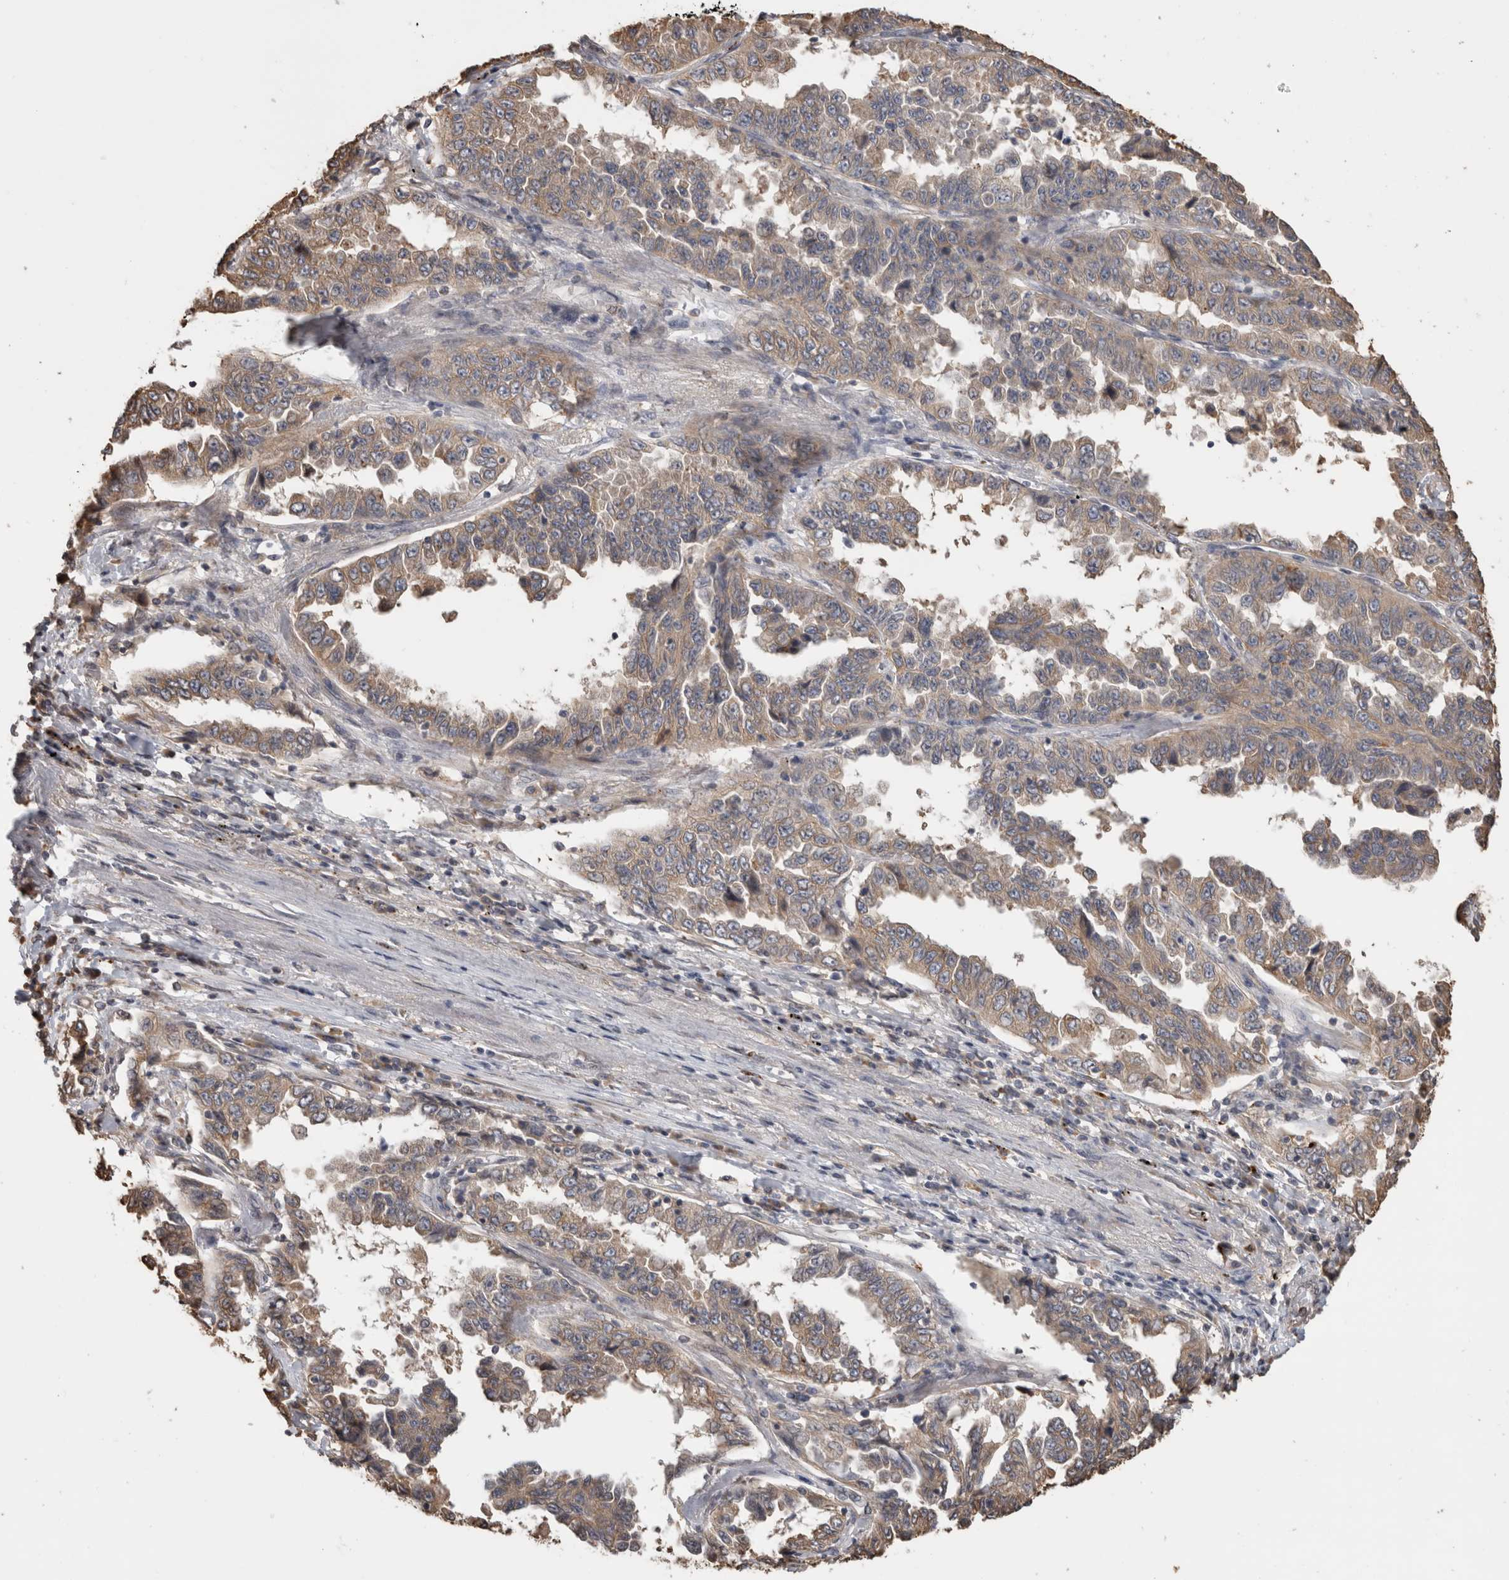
{"staining": {"intensity": "weak", "quantity": ">75%", "location": "cytoplasmic/membranous"}, "tissue": "lung cancer", "cell_type": "Tumor cells", "image_type": "cancer", "snomed": [{"axis": "morphology", "description": "Adenocarcinoma, NOS"}, {"axis": "topography", "description": "Lung"}], "caption": "Protein expression analysis of adenocarcinoma (lung) reveals weak cytoplasmic/membranous expression in approximately >75% of tumor cells. (IHC, brightfield microscopy, high magnification).", "gene": "CLIP1", "patient": {"sex": "female", "age": 51}}